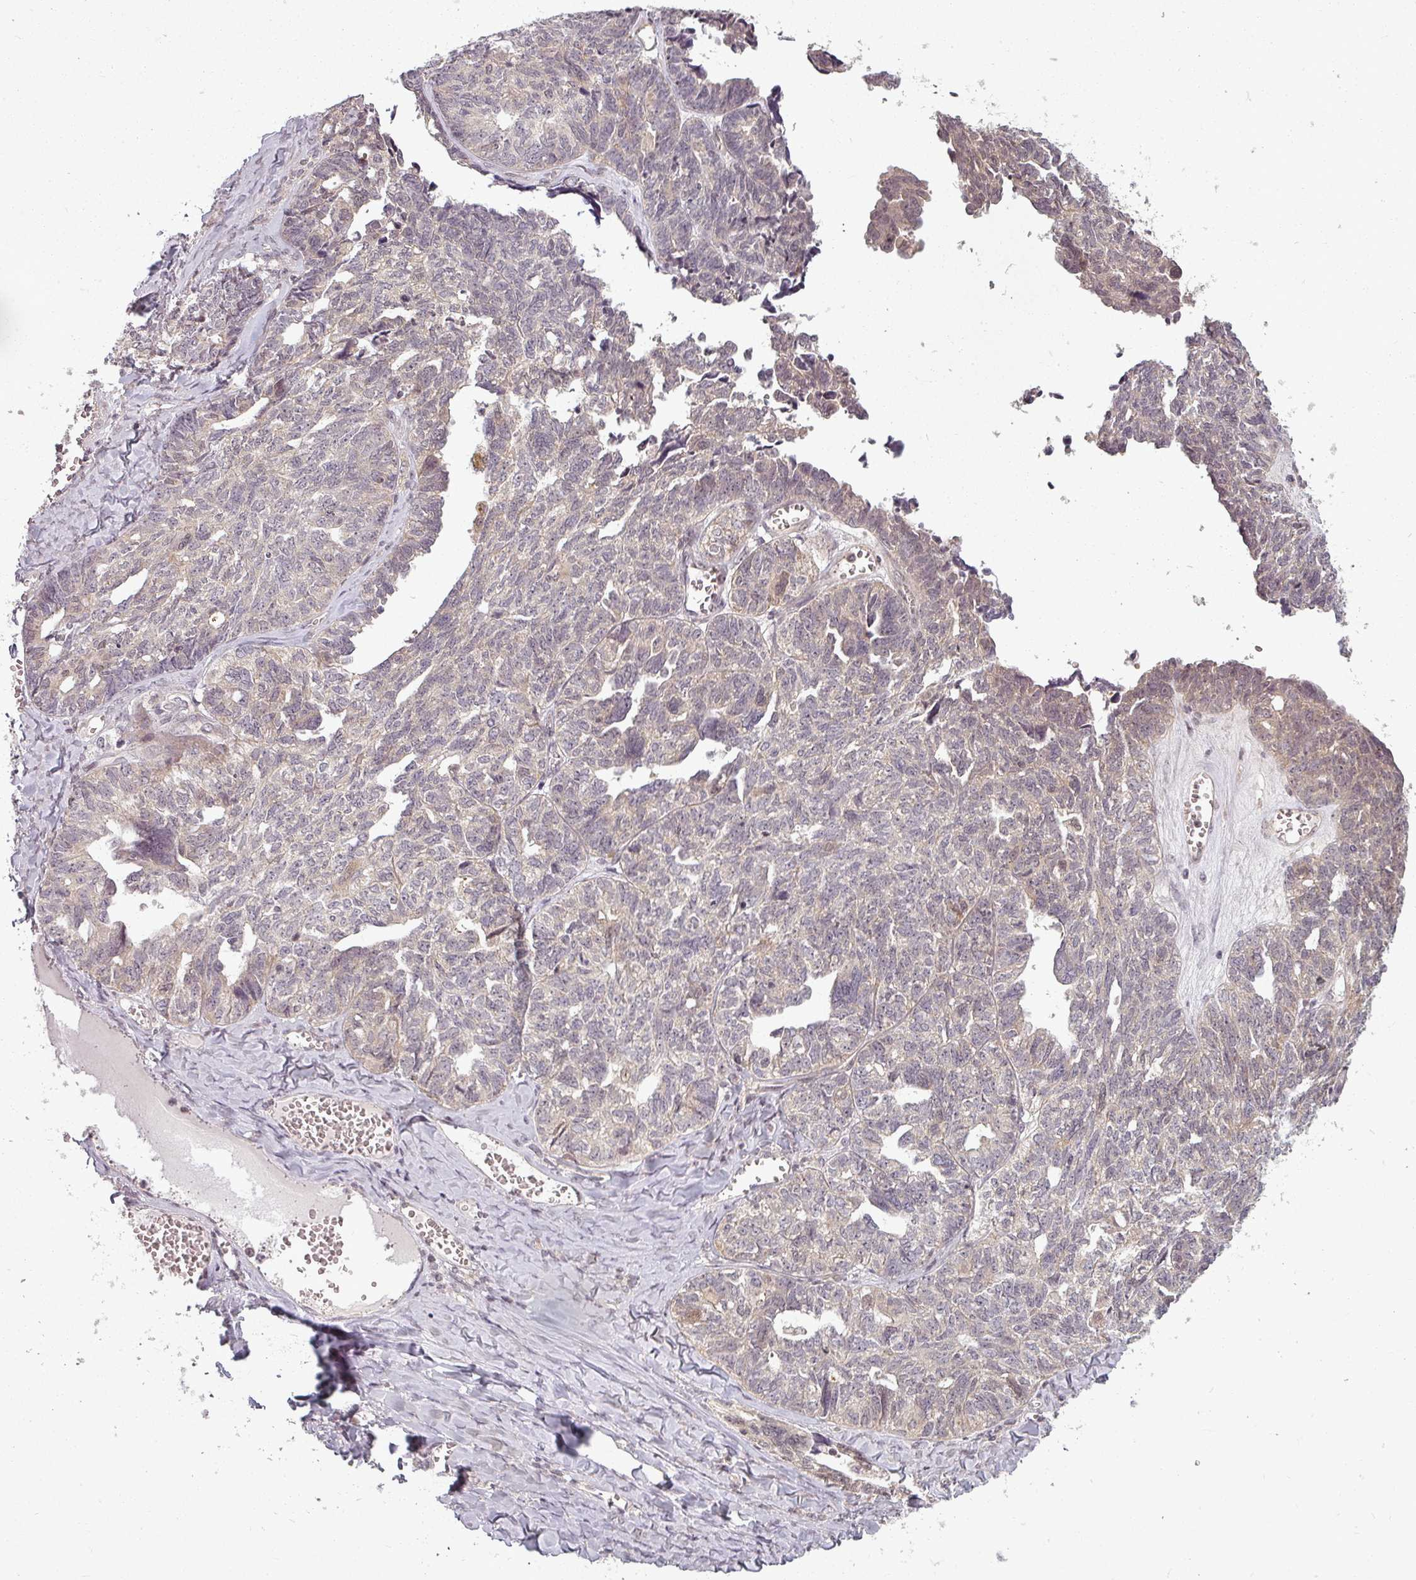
{"staining": {"intensity": "weak", "quantity": "<25%", "location": "cytoplasmic/membranous"}, "tissue": "ovarian cancer", "cell_type": "Tumor cells", "image_type": "cancer", "snomed": [{"axis": "morphology", "description": "Cystadenocarcinoma, serous, NOS"}, {"axis": "topography", "description": "Ovary"}], "caption": "DAB (3,3'-diaminobenzidine) immunohistochemical staining of human serous cystadenocarcinoma (ovarian) exhibits no significant positivity in tumor cells.", "gene": "CLIC1", "patient": {"sex": "female", "age": 79}}